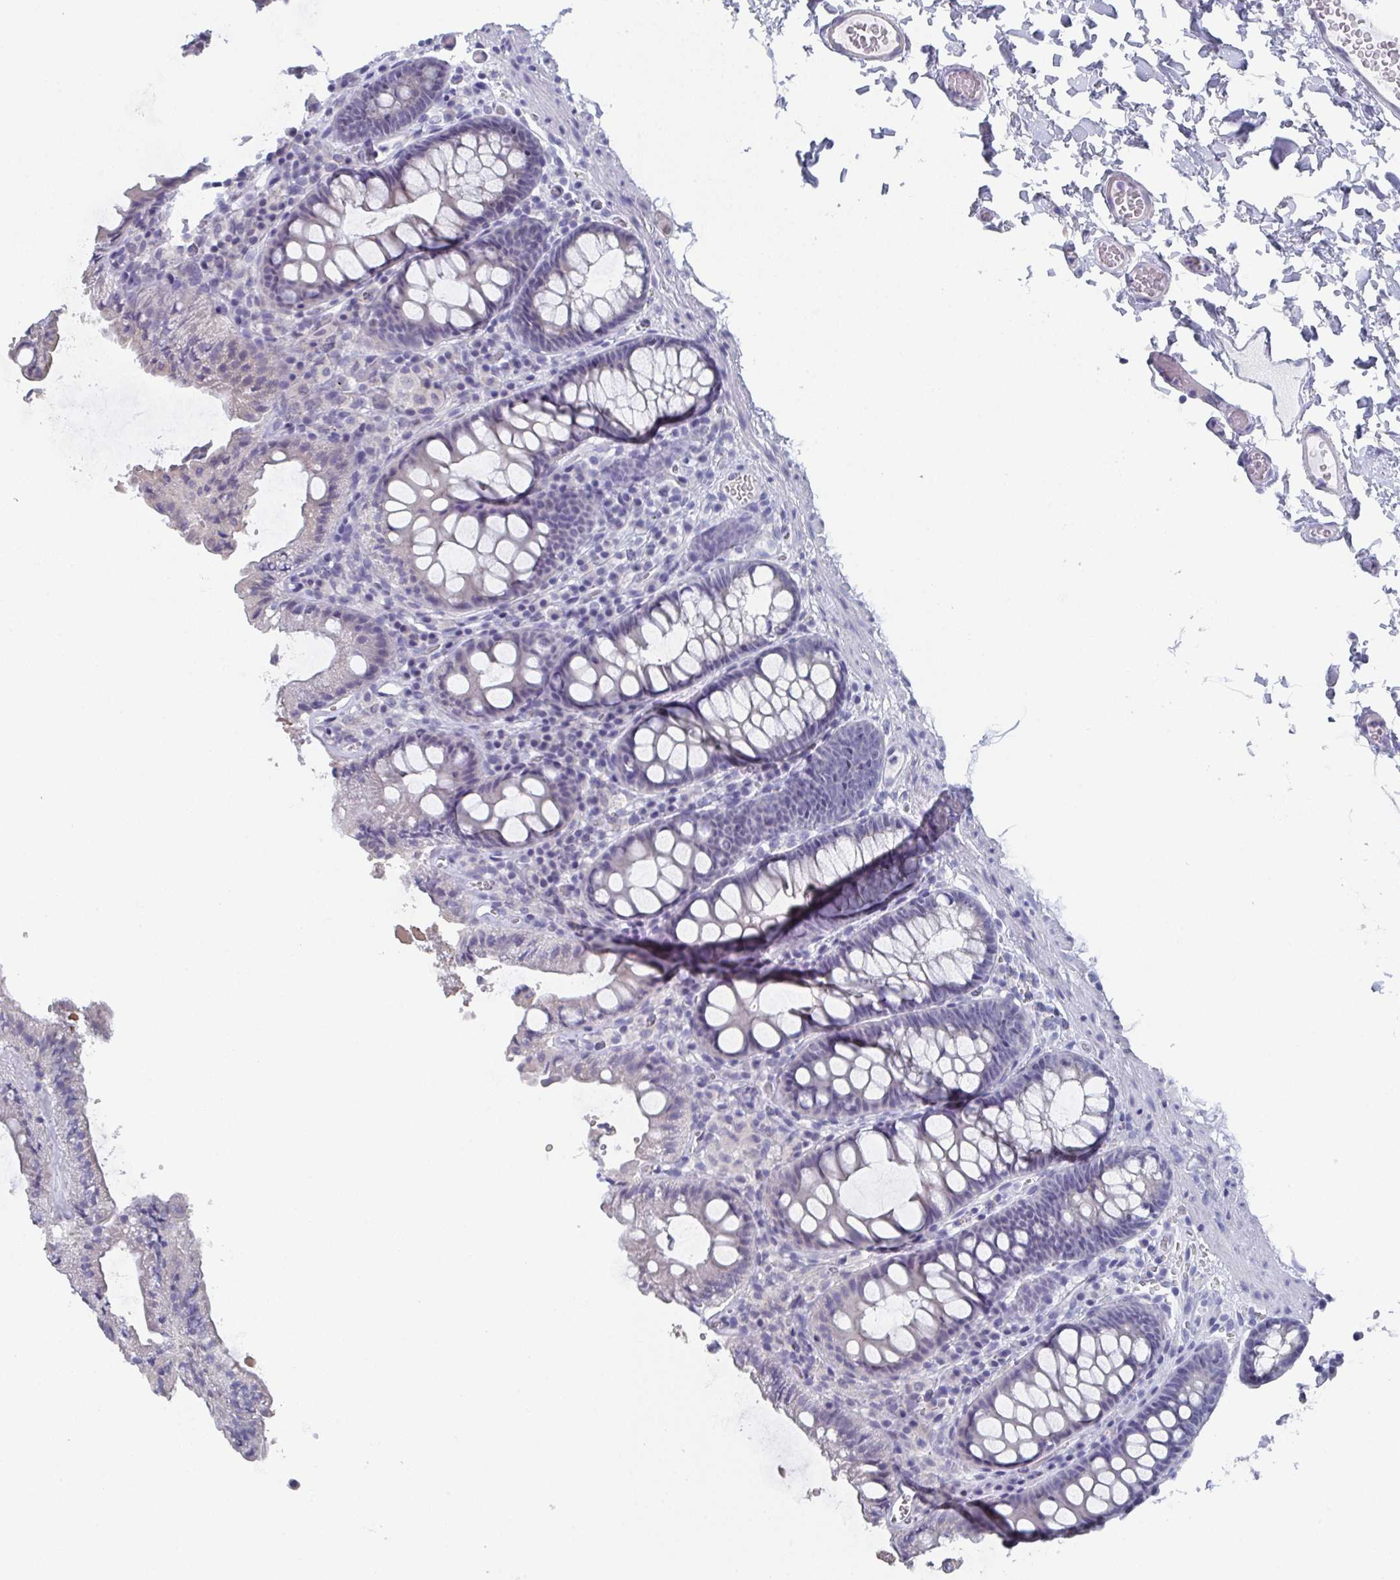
{"staining": {"intensity": "negative", "quantity": "none", "location": "none"}, "tissue": "colon", "cell_type": "Endothelial cells", "image_type": "normal", "snomed": [{"axis": "morphology", "description": "Normal tissue, NOS"}, {"axis": "topography", "description": "Colon"}, {"axis": "topography", "description": "Peripheral nerve tissue"}], "caption": "There is no significant positivity in endothelial cells of colon. (IHC, brightfield microscopy, high magnification).", "gene": "DYDC2", "patient": {"sex": "male", "age": 84}}